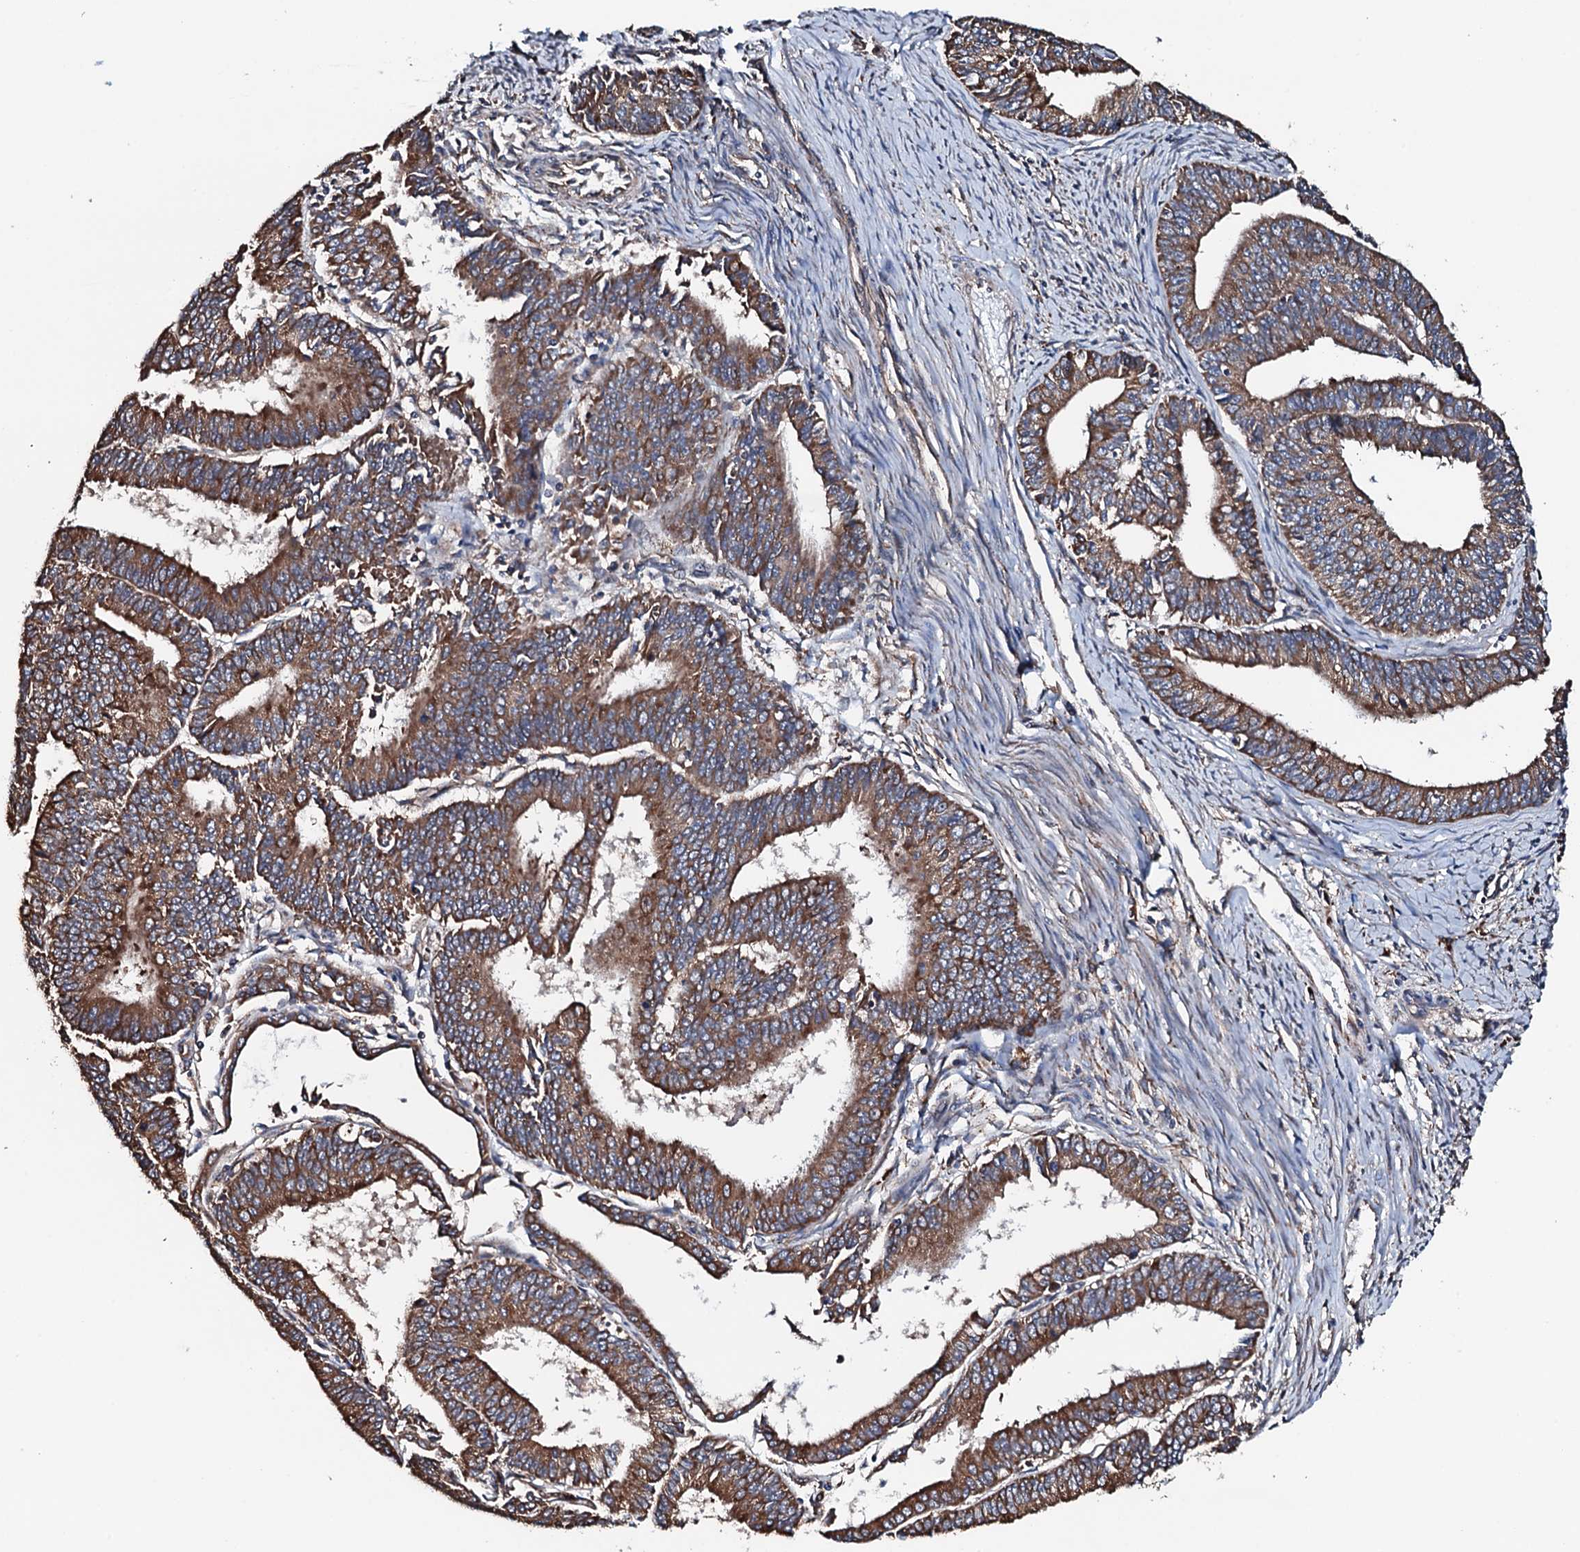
{"staining": {"intensity": "strong", "quantity": ">75%", "location": "cytoplasmic/membranous"}, "tissue": "endometrial cancer", "cell_type": "Tumor cells", "image_type": "cancer", "snomed": [{"axis": "morphology", "description": "Adenocarcinoma, NOS"}, {"axis": "topography", "description": "Endometrium"}], "caption": "This histopathology image demonstrates immunohistochemistry staining of human adenocarcinoma (endometrial), with high strong cytoplasmic/membranous staining in about >75% of tumor cells.", "gene": "RAB12", "patient": {"sex": "female", "age": 73}}